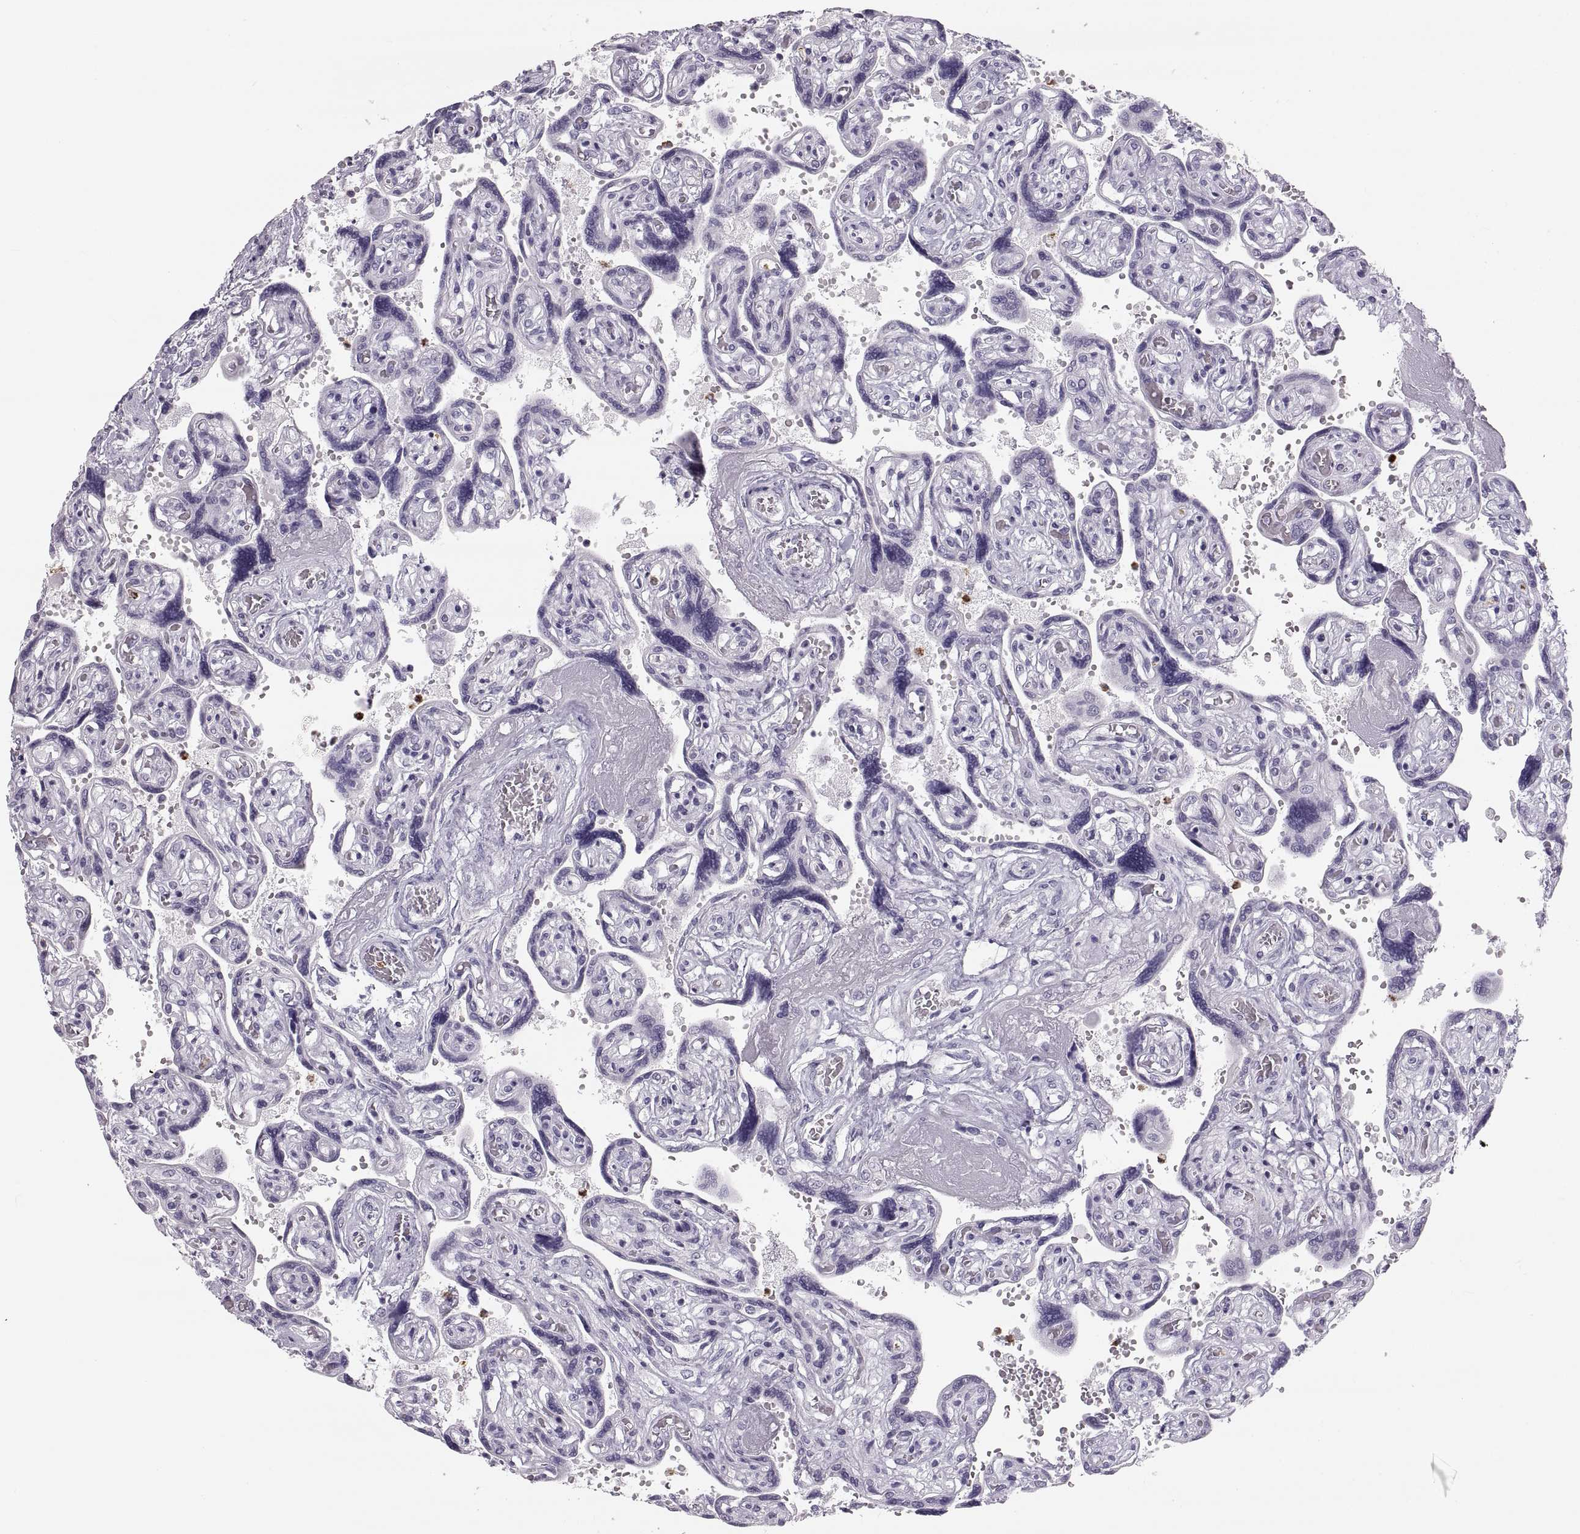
{"staining": {"intensity": "negative", "quantity": "none", "location": "none"}, "tissue": "placenta", "cell_type": "Decidual cells", "image_type": "normal", "snomed": [{"axis": "morphology", "description": "Normal tissue, NOS"}, {"axis": "topography", "description": "Placenta"}], "caption": "High magnification brightfield microscopy of benign placenta stained with DAB (brown) and counterstained with hematoxylin (blue): decidual cells show no significant expression. (Stains: DAB (3,3'-diaminobenzidine) immunohistochemistry with hematoxylin counter stain, Microscopy: brightfield microscopy at high magnification).", "gene": "MILR1", "patient": {"sex": "female", "age": 32}}